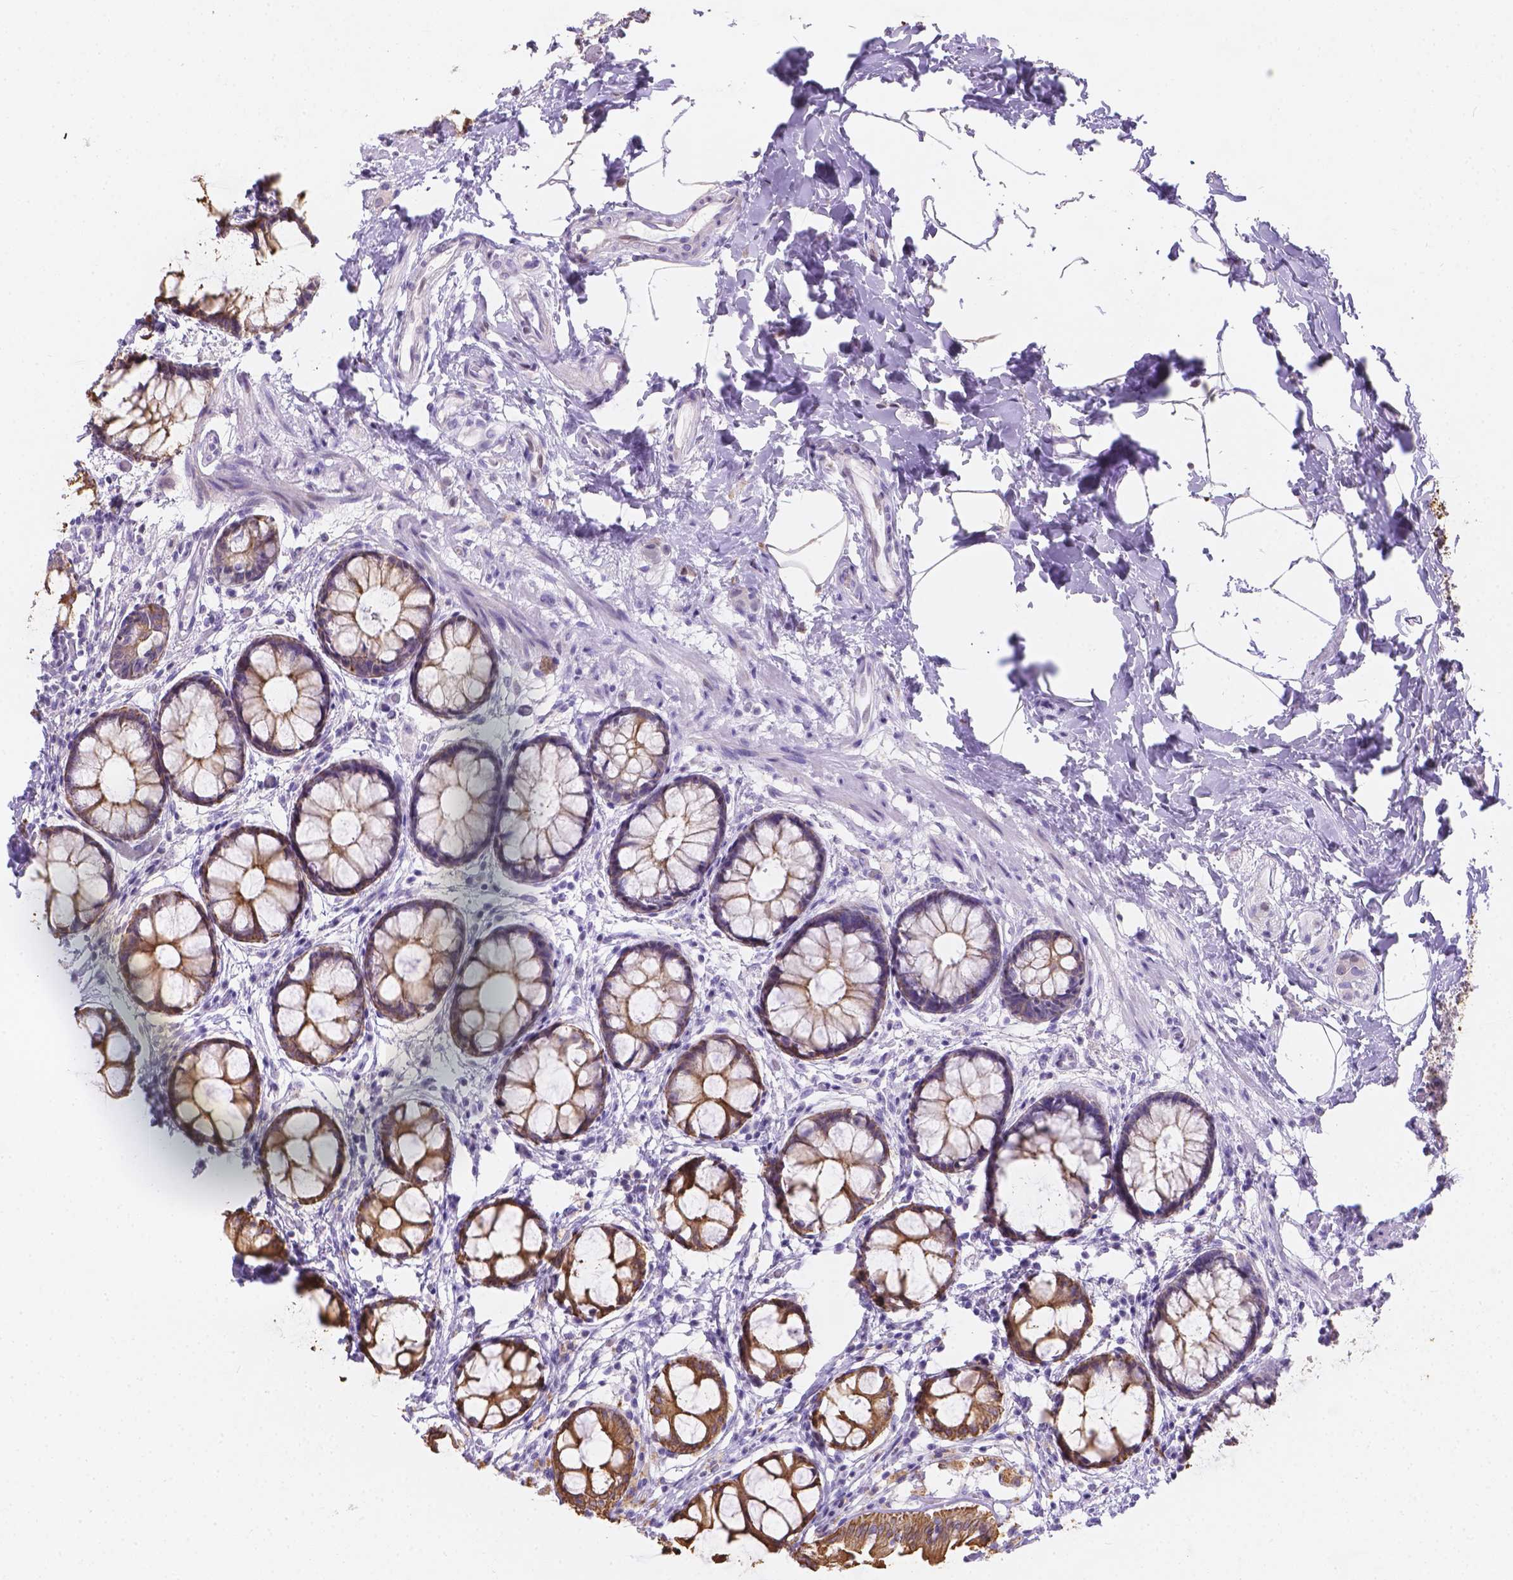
{"staining": {"intensity": "strong", "quantity": ">75%", "location": "cytoplasmic/membranous"}, "tissue": "rectum", "cell_type": "Glandular cells", "image_type": "normal", "snomed": [{"axis": "morphology", "description": "Normal tissue, NOS"}, {"axis": "topography", "description": "Rectum"}], "caption": "High-magnification brightfield microscopy of benign rectum stained with DAB (3,3'-diaminobenzidine) (brown) and counterstained with hematoxylin (blue). glandular cells exhibit strong cytoplasmic/membranous positivity is appreciated in about>75% of cells. The staining is performed using DAB (3,3'-diaminobenzidine) brown chromogen to label protein expression. The nuclei are counter-stained blue using hematoxylin.", "gene": "DMWD", "patient": {"sex": "female", "age": 62}}